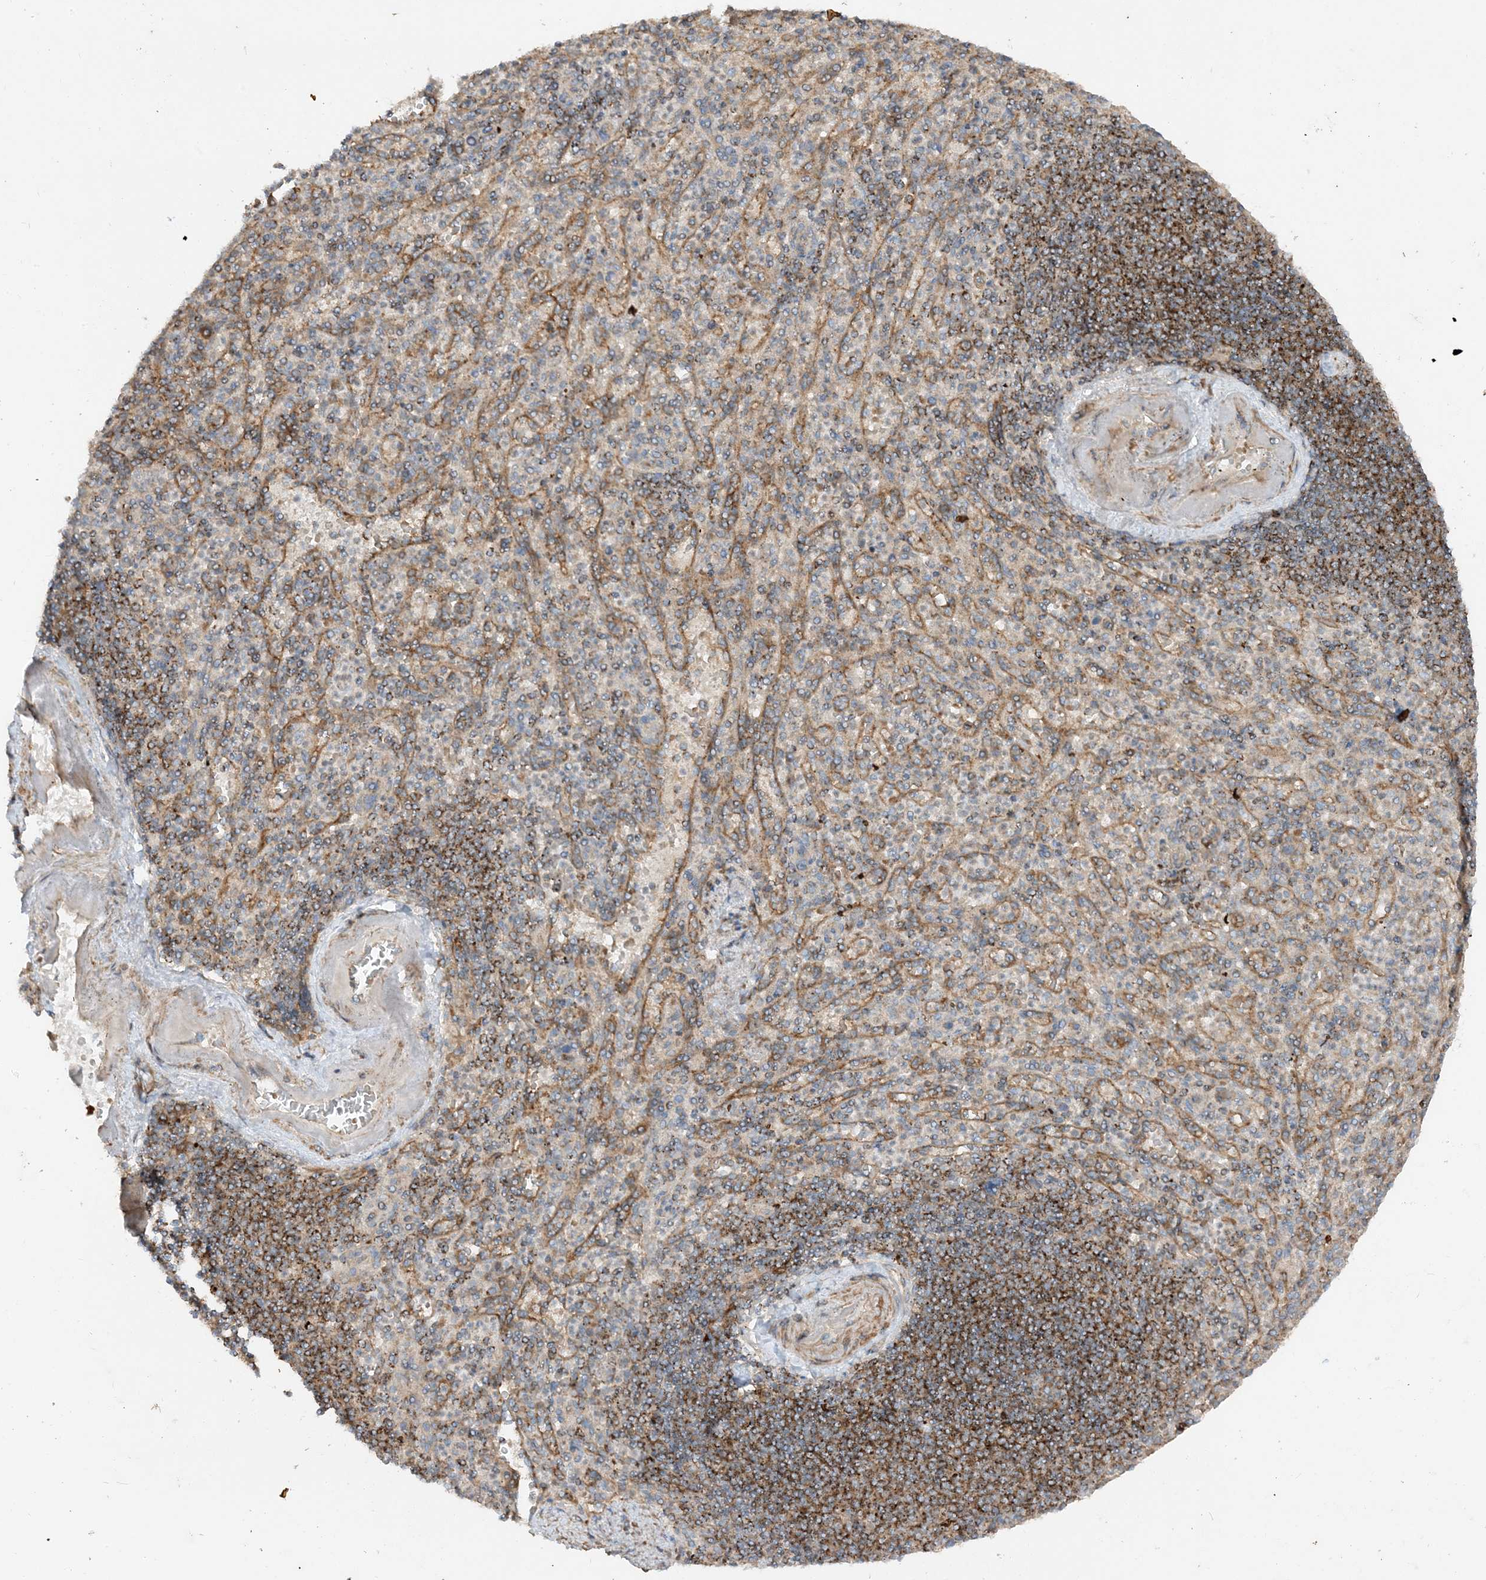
{"staining": {"intensity": "weak", "quantity": "<25%", "location": "cytoplasmic/membranous"}, "tissue": "spleen", "cell_type": "Cells in red pulp", "image_type": "normal", "snomed": [{"axis": "morphology", "description": "Normal tissue, NOS"}, {"axis": "topography", "description": "Spleen"}], "caption": "This is an immunohistochemistry (IHC) histopathology image of benign human spleen. There is no positivity in cells in red pulp.", "gene": "AARS2", "patient": {"sex": "female", "age": 74}}